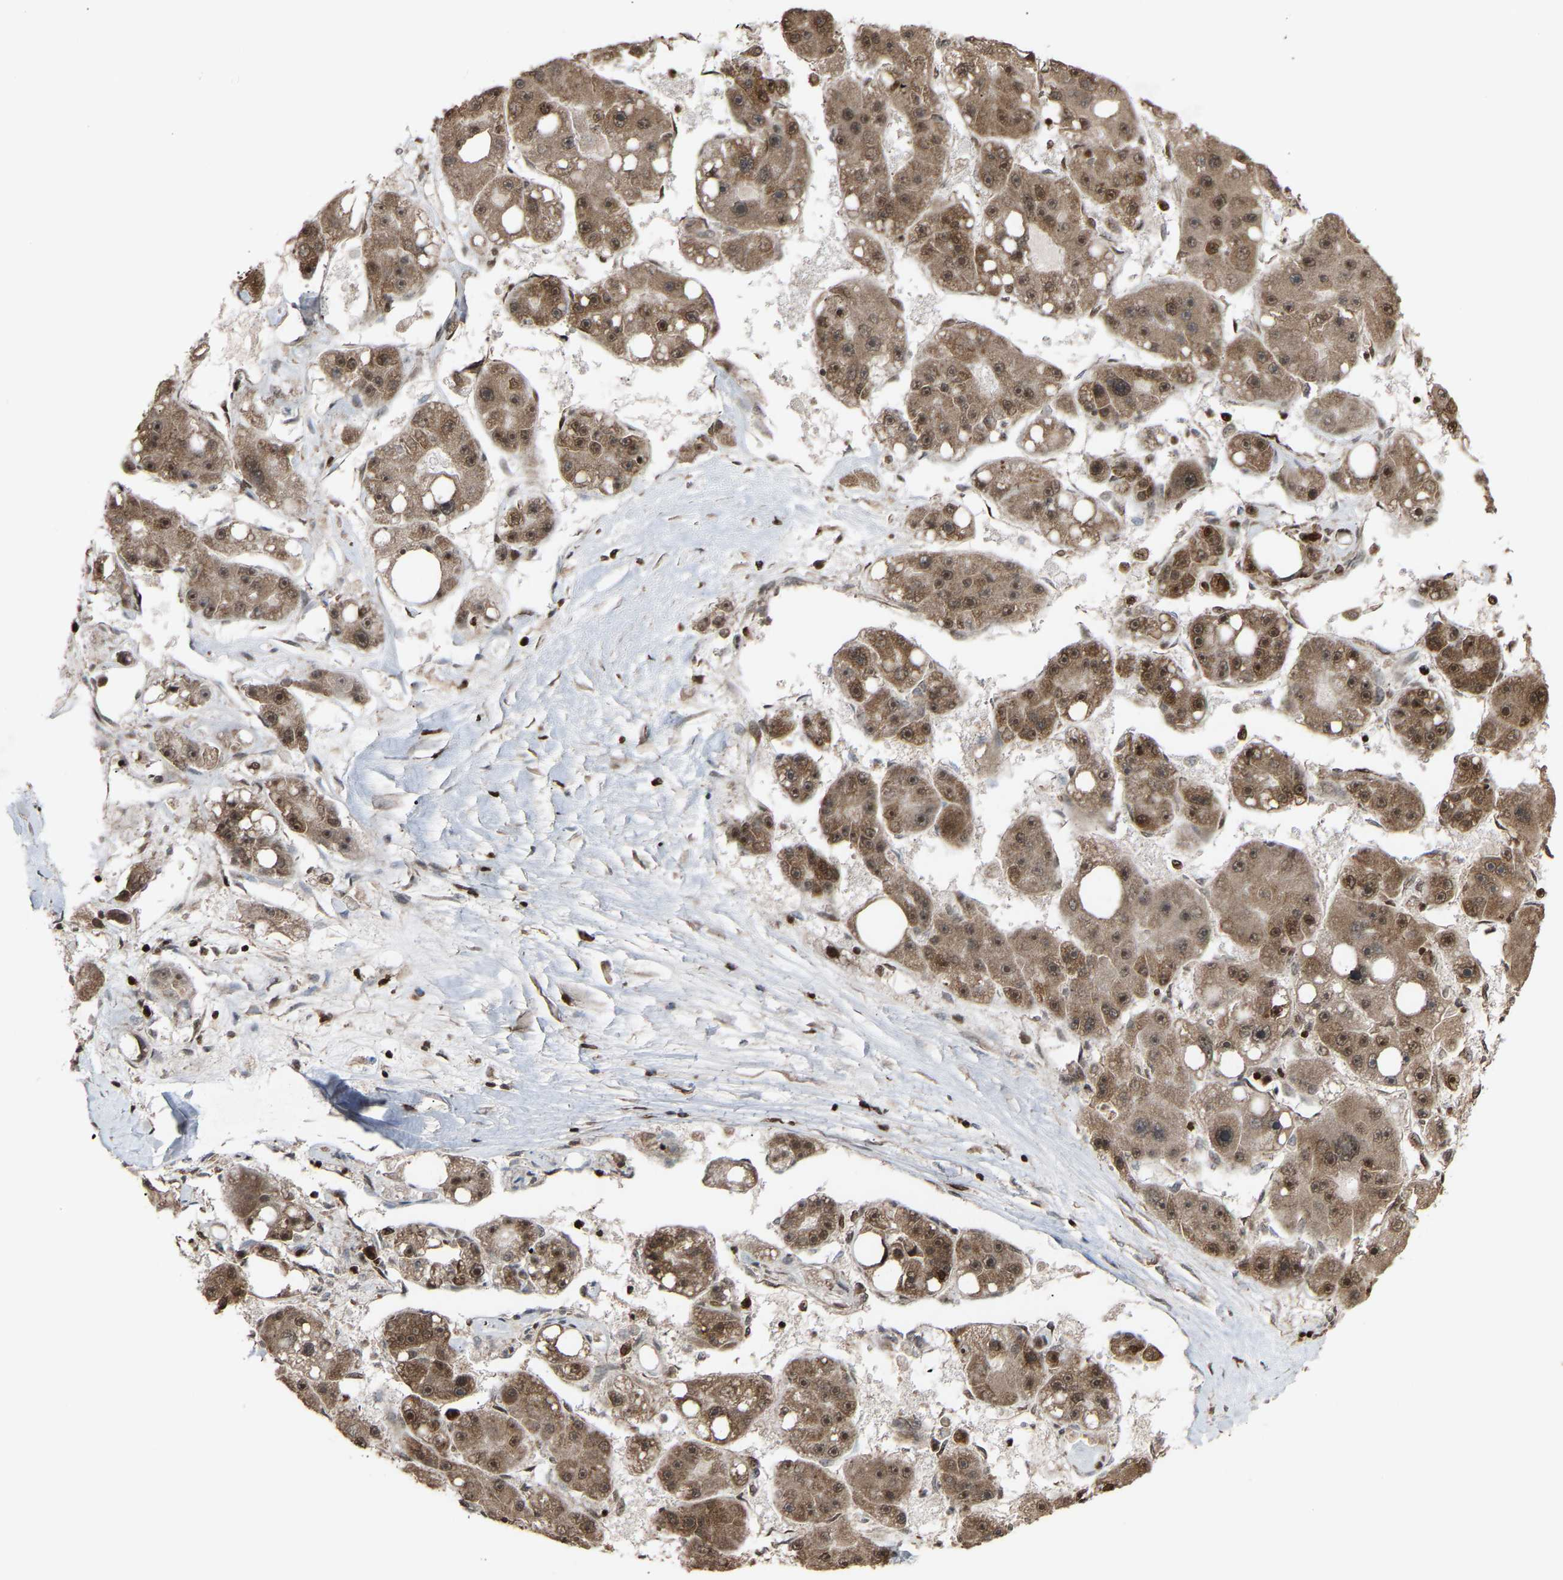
{"staining": {"intensity": "moderate", "quantity": ">75%", "location": "cytoplasmic/membranous,nuclear"}, "tissue": "liver cancer", "cell_type": "Tumor cells", "image_type": "cancer", "snomed": [{"axis": "morphology", "description": "Carcinoma, Hepatocellular, NOS"}, {"axis": "topography", "description": "Liver"}], "caption": "A brown stain labels moderate cytoplasmic/membranous and nuclear expression of a protein in hepatocellular carcinoma (liver) tumor cells.", "gene": "ALYREF", "patient": {"sex": "female", "age": 61}}